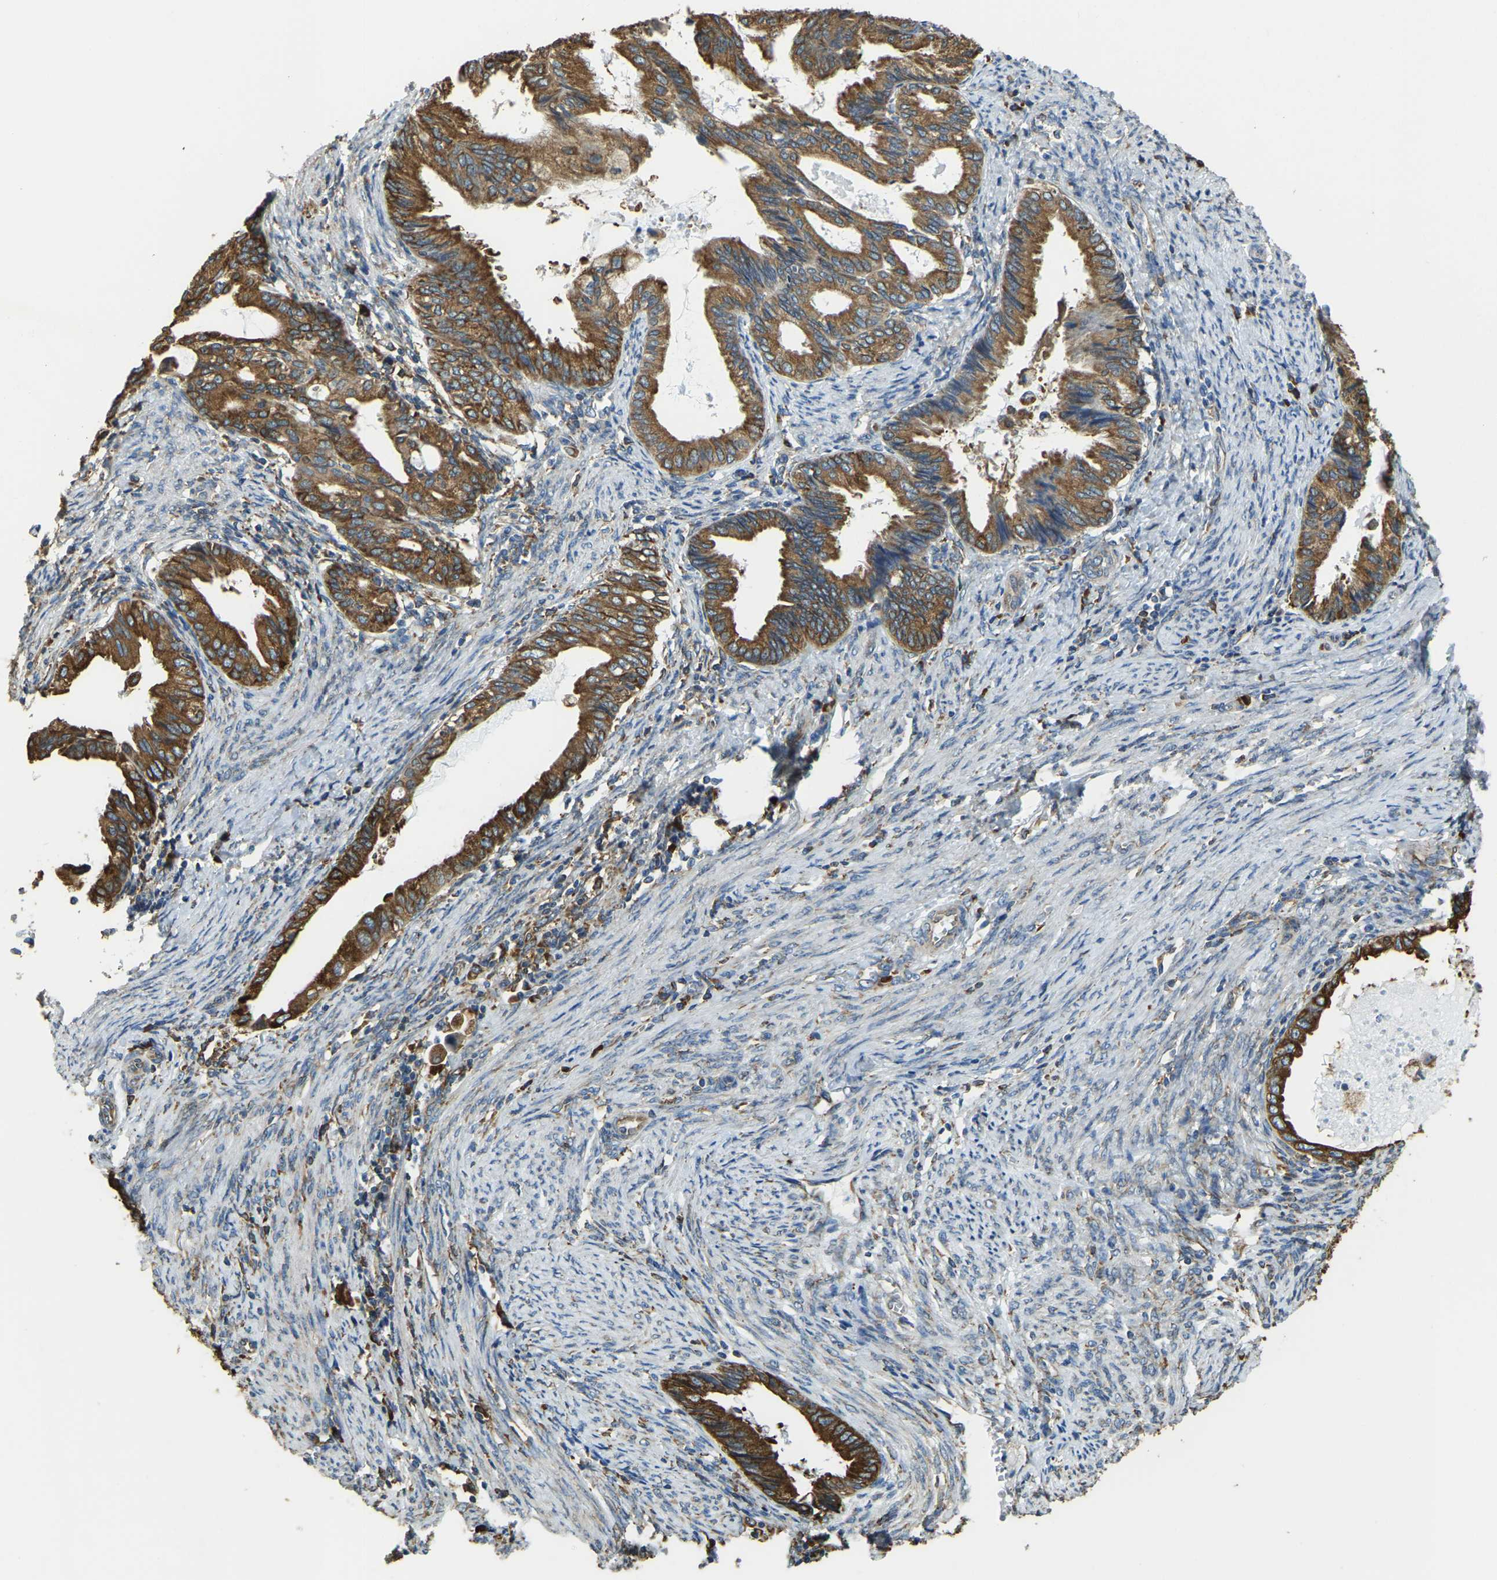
{"staining": {"intensity": "strong", "quantity": ">75%", "location": "cytoplasmic/membranous"}, "tissue": "endometrial cancer", "cell_type": "Tumor cells", "image_type": "cancer", "snomed": [{"axis": "morphology", "description": "Adenocarcinoma, NOS"}, {"axis": "topography", "description": "Endometrium"}], "caption": "Protein expression analysis of human adenocarcinoma (endometrial) reveals strong cytoplasmic/membranous expression in about >75% of tumor cells.", "gene": "RNF115", "patient": {"sex": "female", "age": 86}}